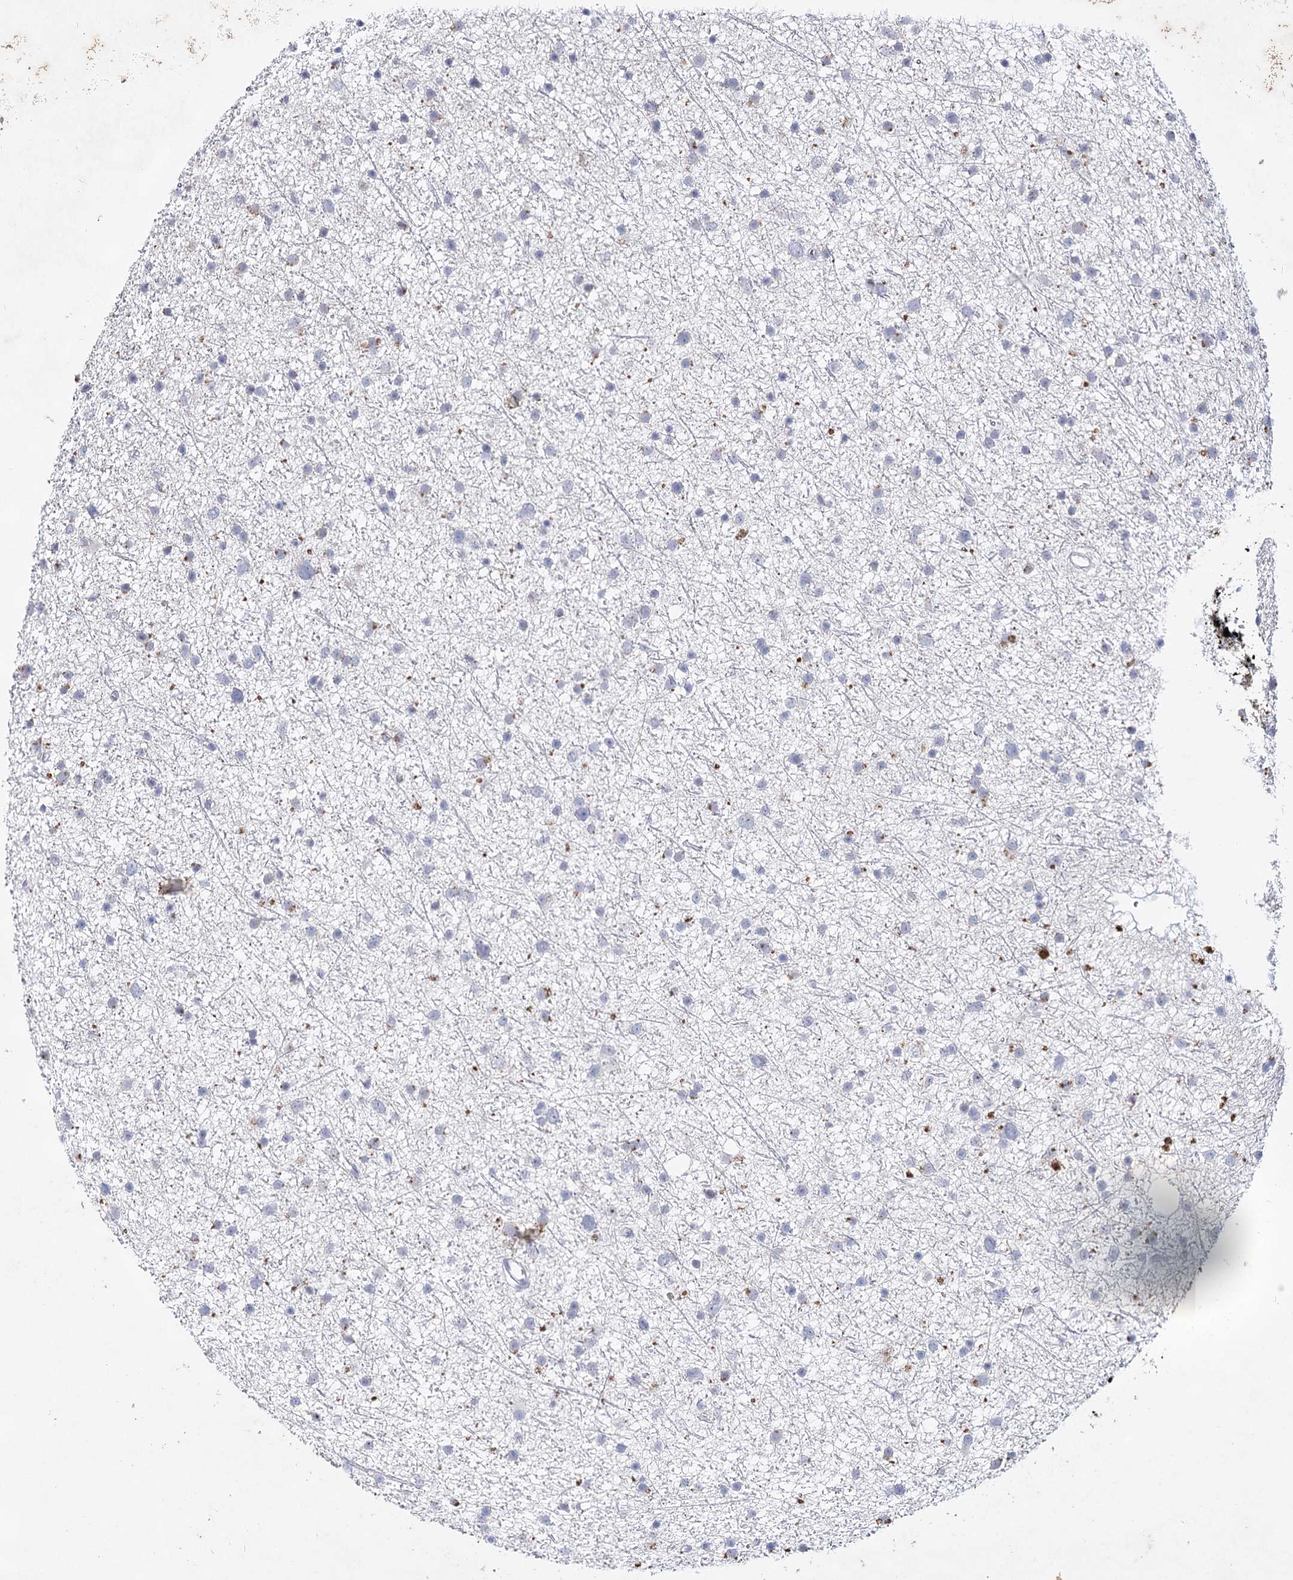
{"staining": {"intensity": "negative", "quantity": "none", "location": "none"}, "tissue": "glioma", "cell_type": "Tumor cells", "image_type": "cancer", "snomed": [{"axis": "morphology", "description": "Glioma, malignant, Low grade"}, {"axis": "topography", "description": "Cerebral cortex"}], "caption": "IHC of glioma shows no expression in tumor cells.", "gene": "CCDC73", "patient": {"sex": "female", "age": 39}}